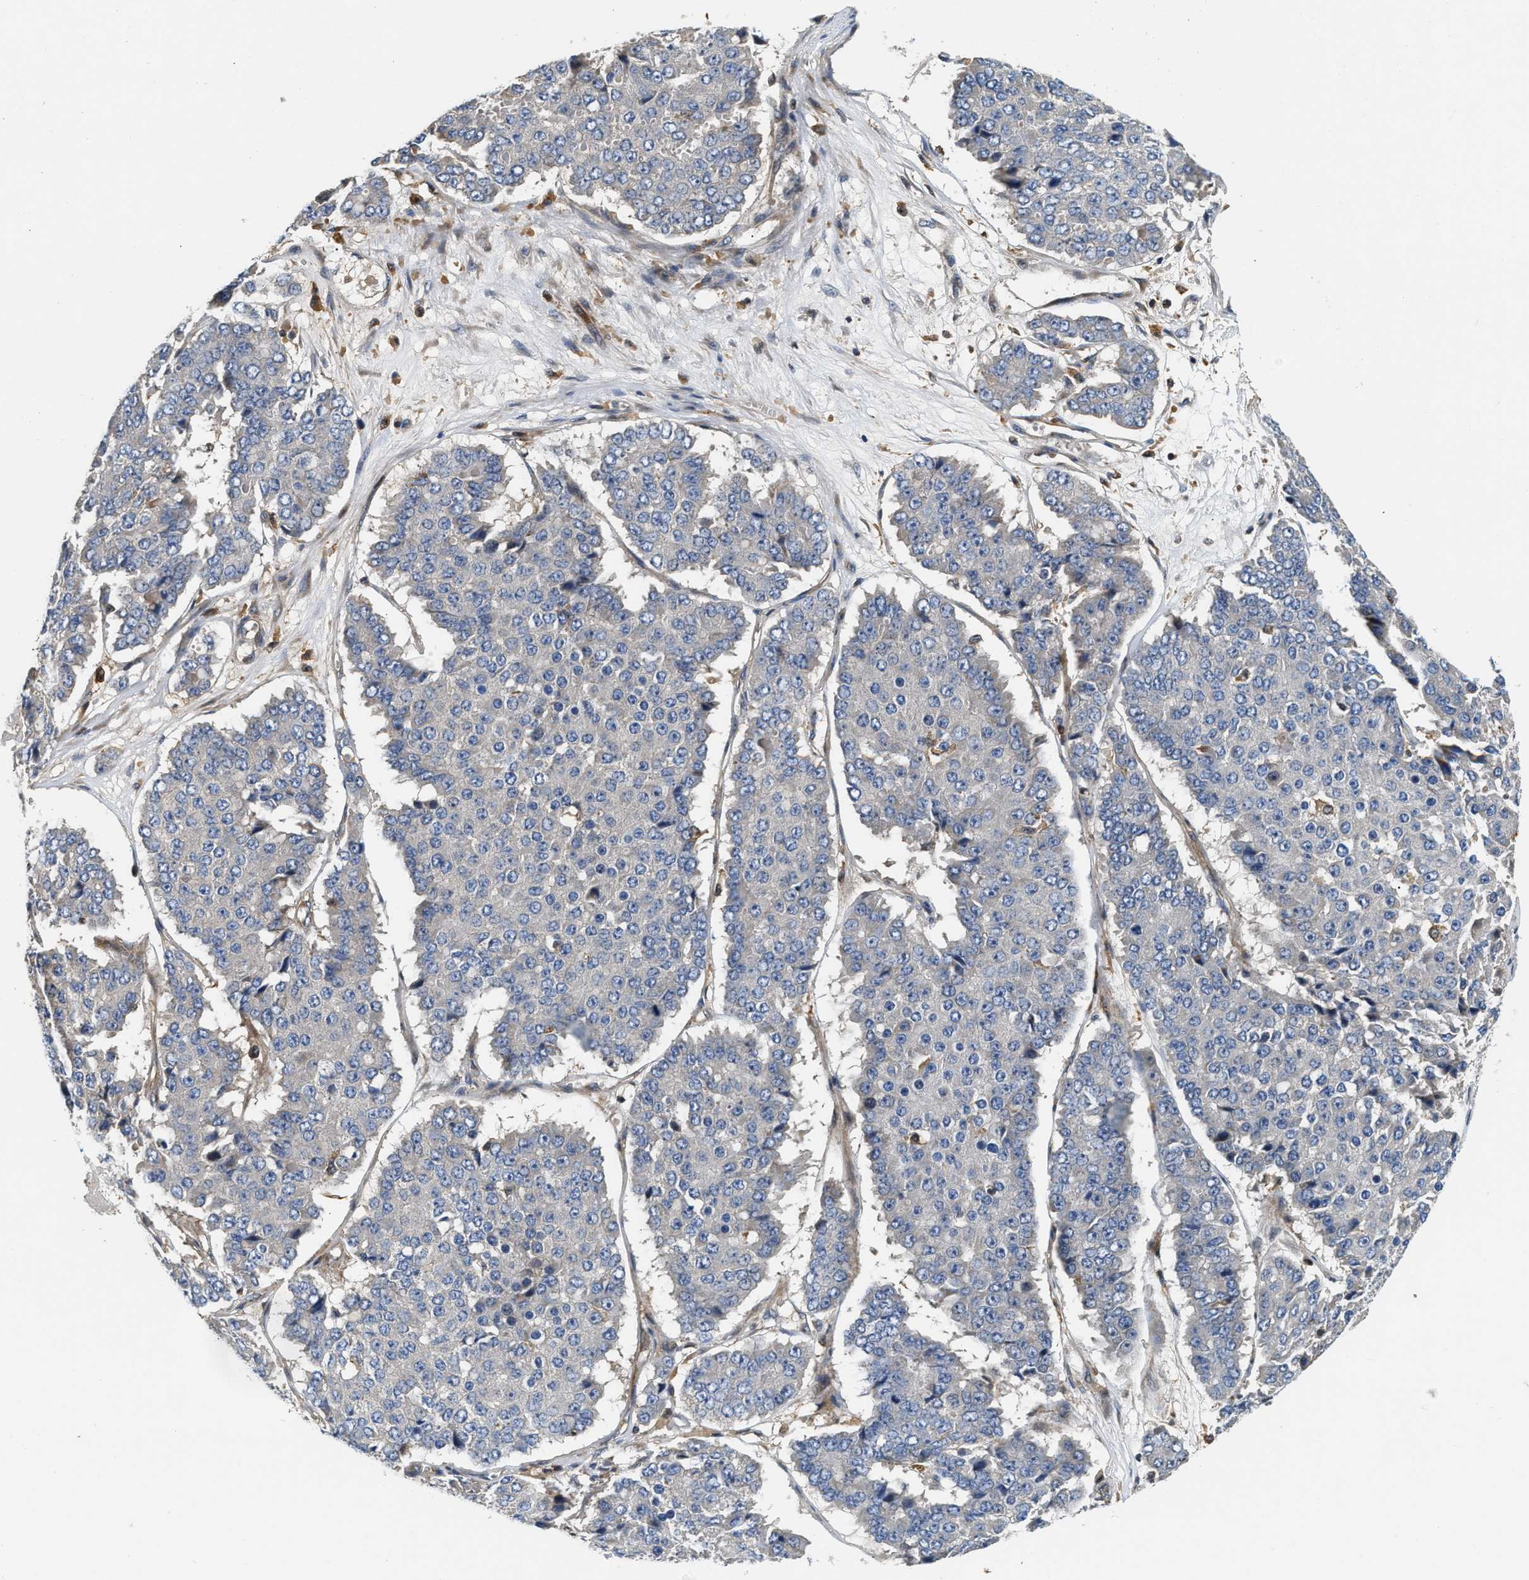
{"staining": {"intensity": "negative", "quantity": "none", "location": "none"}, "tissue": "pancreatic cancer", "cell_type": "Tumor cells", "image_type": "cancer", "snomed": [{"axis": "morphology", "description": "Adenocarcinoma, NOS"}, {"axis": "topography", "description": "Pancreas"}], "caption": "An image of pancreatic adenocarcinoma stained for a protein reveals no brown staining in tumor cells. (Brightfield microscopy of DAB (3,3'-diaminobenzidine) immunohistochemistry (IHC) at high magnification).", "gene": "OSTF1", "patient": {"sex": "male", "age": 50}}